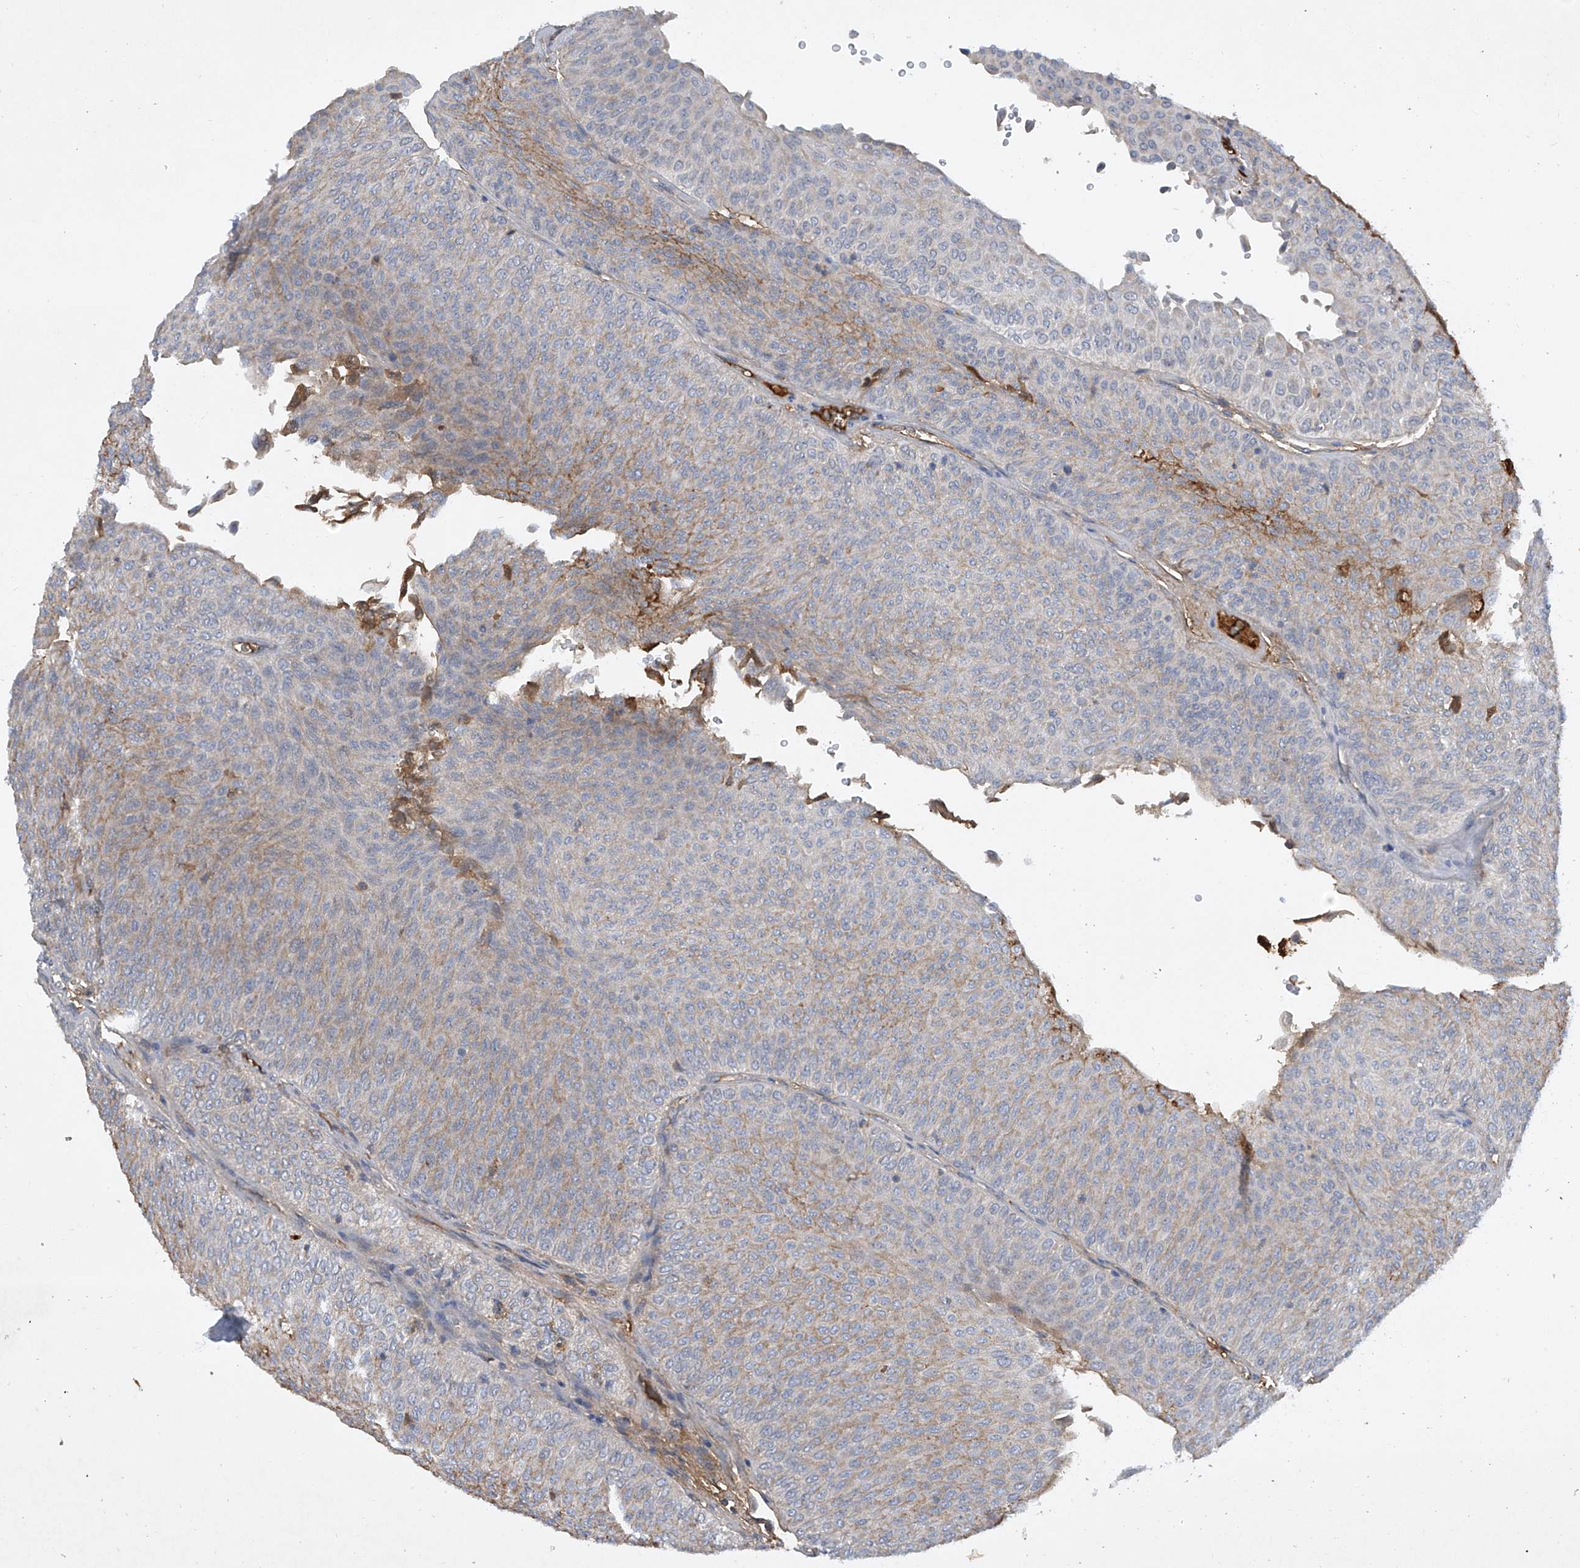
{"staining": {"intensity": "weak", "quantity": "25%-75%", "location": "cytoplasmic/membranous"}, "tissue": "urothelial cancer", "cell_type": "Tumor cells", "image_type": "cancer", "snomed": [{"axis": "morphology", "description": "Urothelial carcinoma, Low grade"}, {"axis": "topography", "description": "Urinary bladder"}], "caption": "Human urothelial cancer stained with a protein marker displays weak staining in tumor cells.", "gene": "HAS3", "patient": {"sex": "male", "age": 78}}